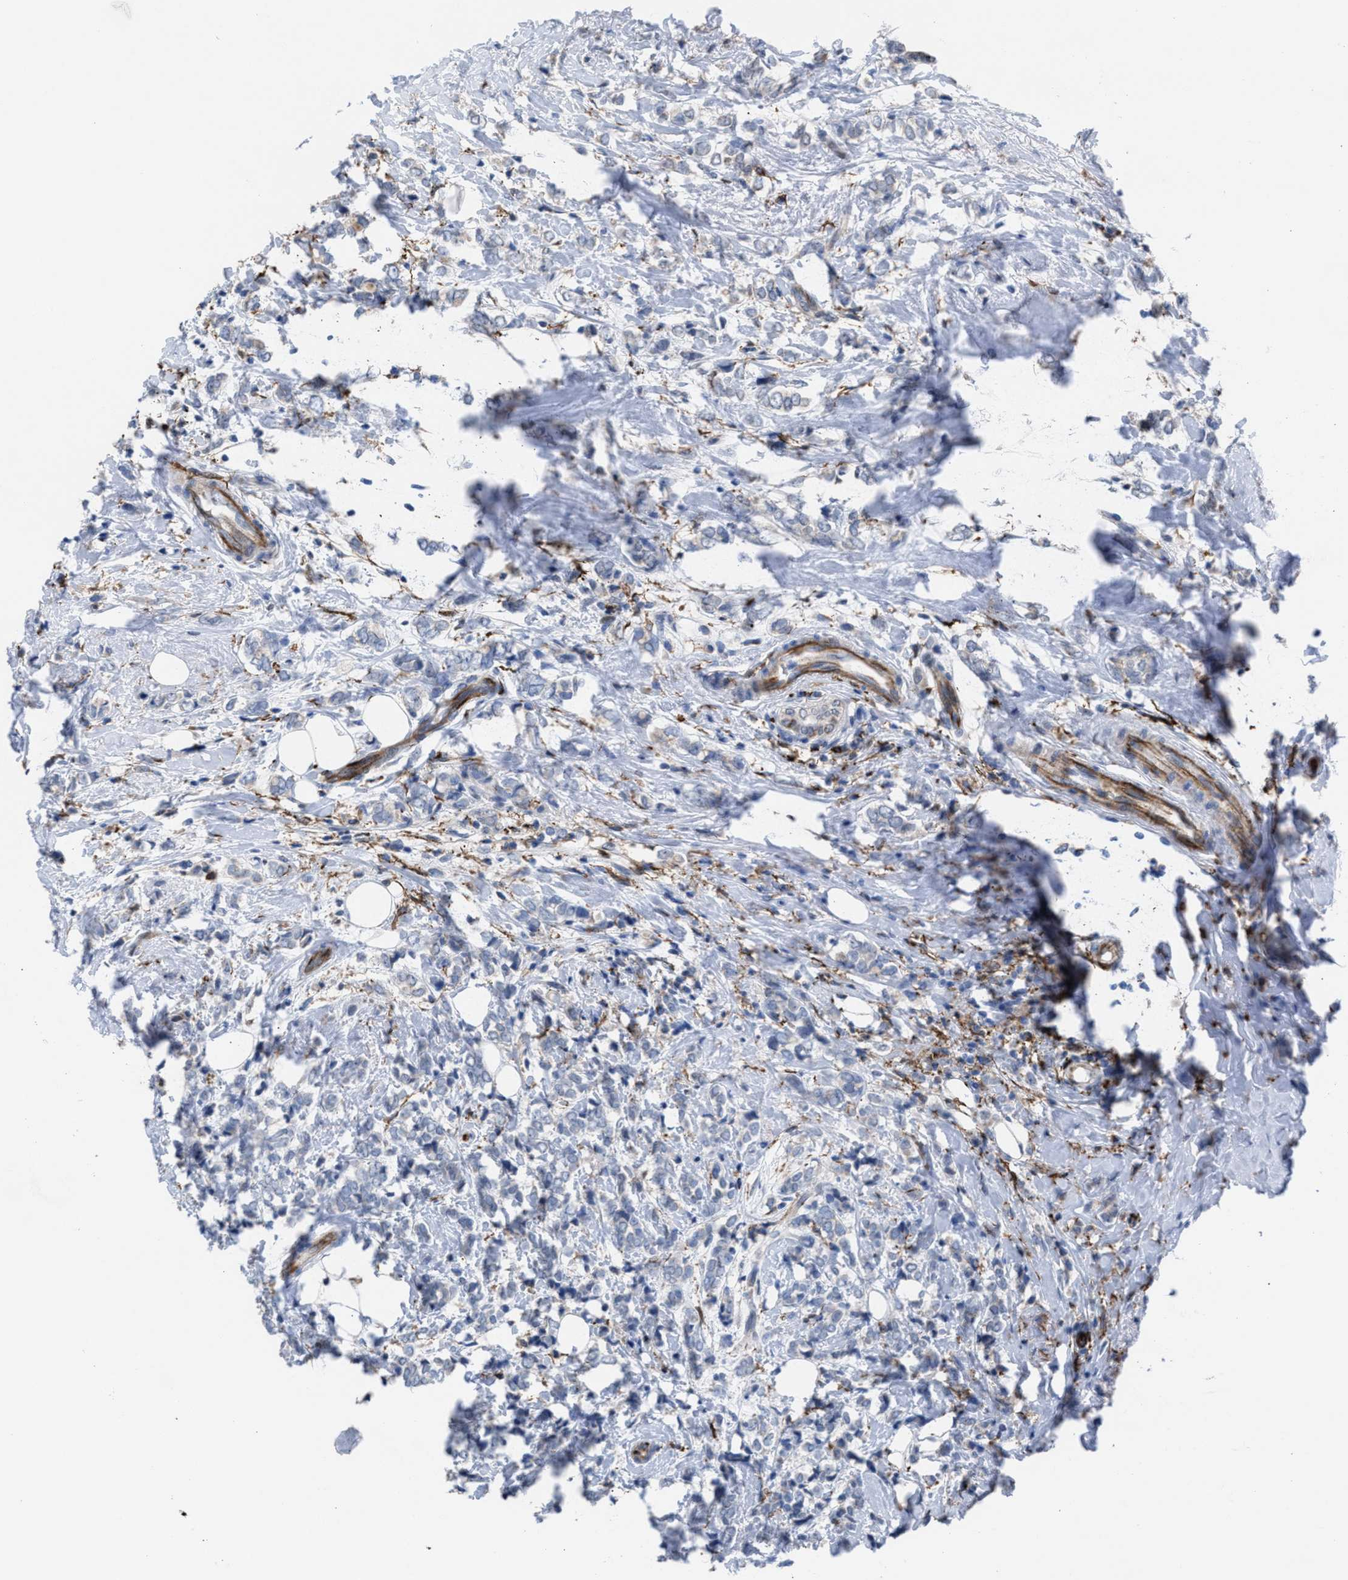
{"staining": {"intensity": "negative", "quantity": "none", "location": "none"}, "tissue": "breast cancer", "cell_type": "Tumor cells", "image_type": "cancer", "snomed": [{"axis": "morphology", "description": "Normal tissue, NOS"}, {"axis": "morphology", "description": "Lobular carcinoma"}, {"axis": "topography", "description": "Breast"}], "caption": "Immunohistochemistry (IHC) micrograph of neoplastic tissue: breast cancer stained with DAB exhibits no significant protein positivity in tumor cells.", "gene": "SLC47A1", "patient": {"sex": "female", "age": 47}}